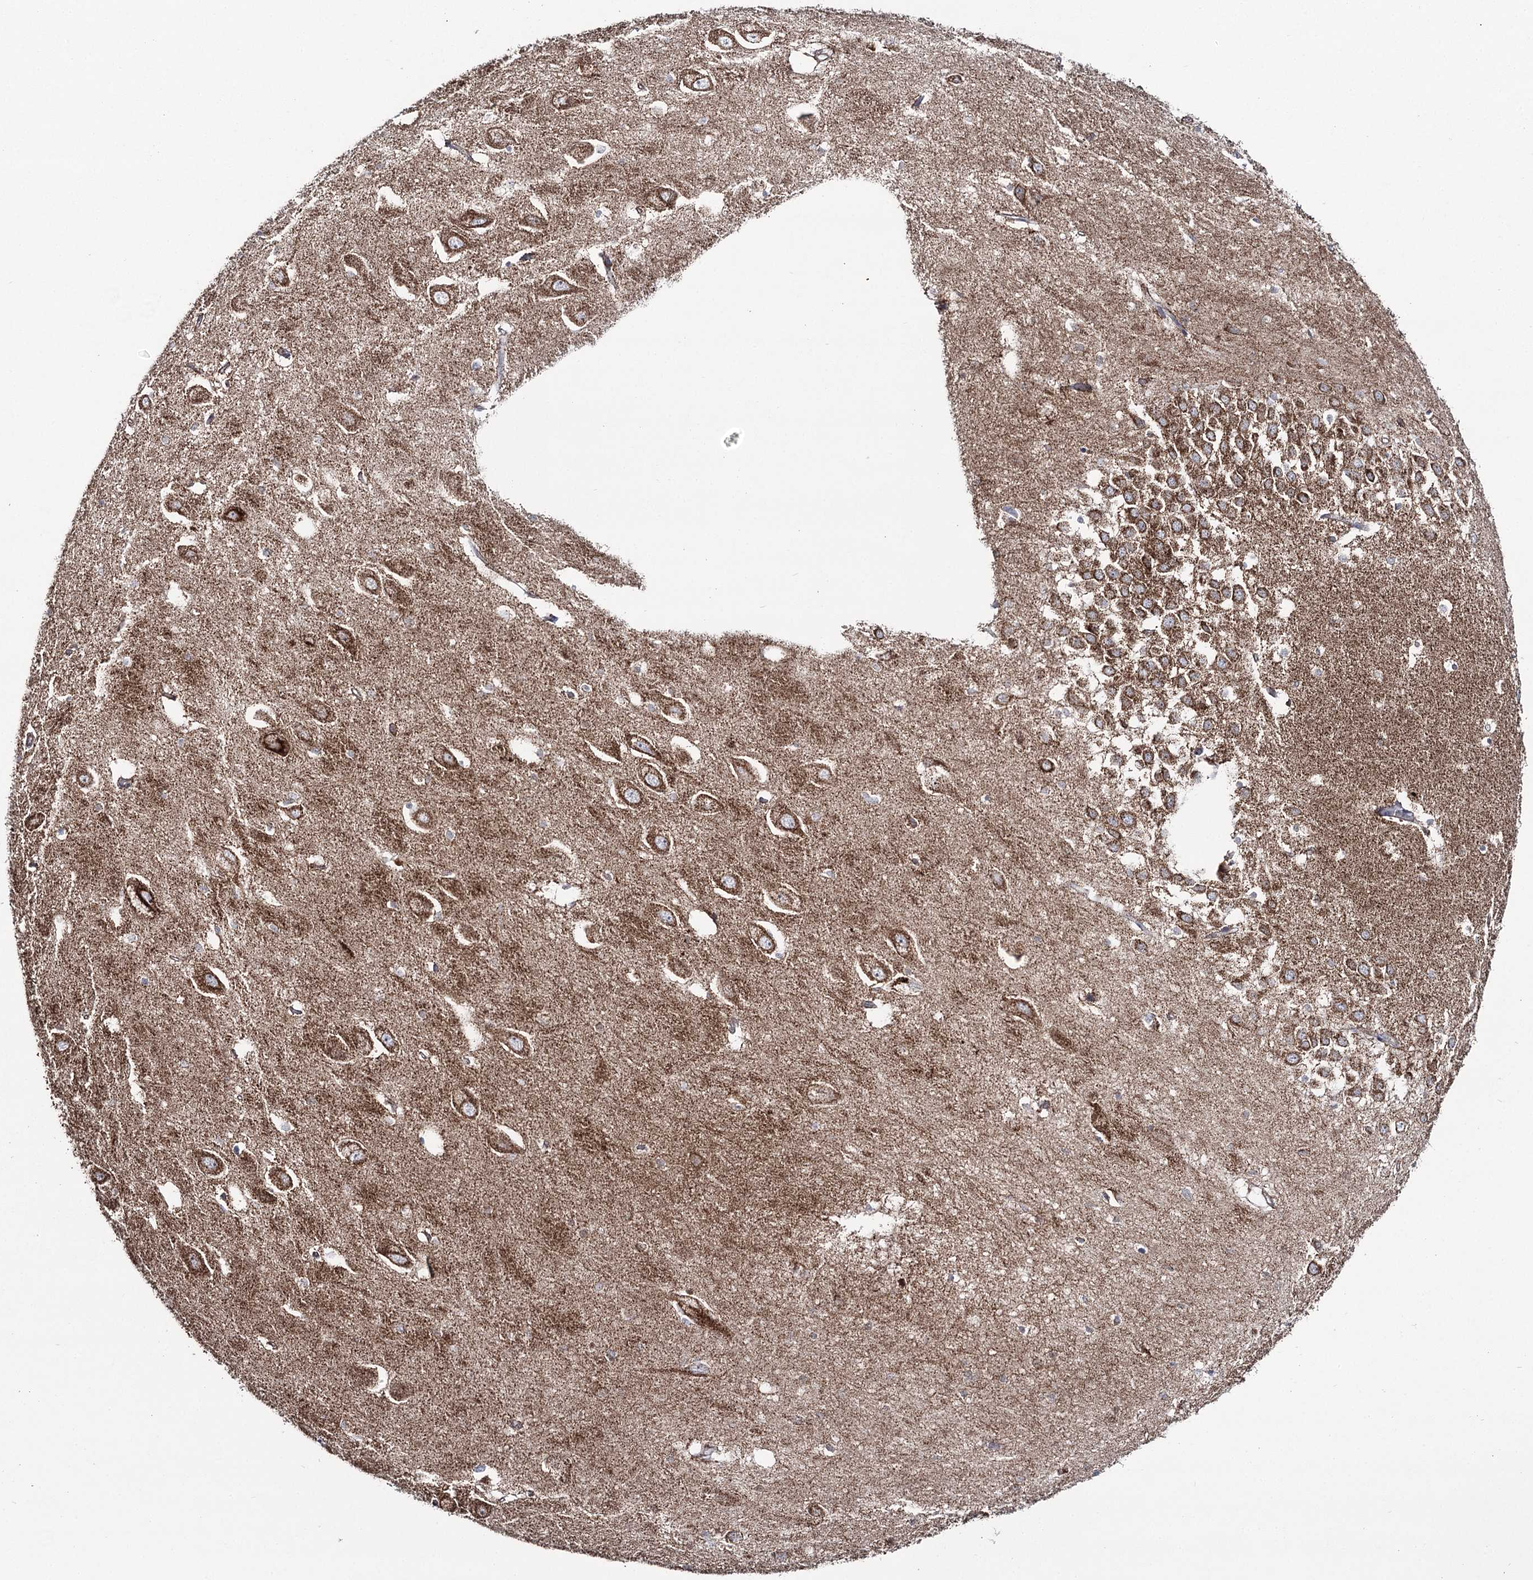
{"staining": {"intensity": "moderate", "quantity": "25%-75%", "location": "cytoplasmic/membranous"}, "tissue": "hippocampus", "cell_type": "Glial cells", "image_type": "normal", "snomed": [{"axis": "morphology", "description": "Normal tissue, NOS"}, {"axis": "topography", "description": "Hippocampus"}], "caption": "A photomicrograph showing moderate cytoplasmic/membranous positivity in approximately 25%-75% of glial cells in unremarkable hippocampus, as visualized by brown immunohistochemical staining.", "gene": "PDHX", "patient": {"sex": "female", "age": 64}}